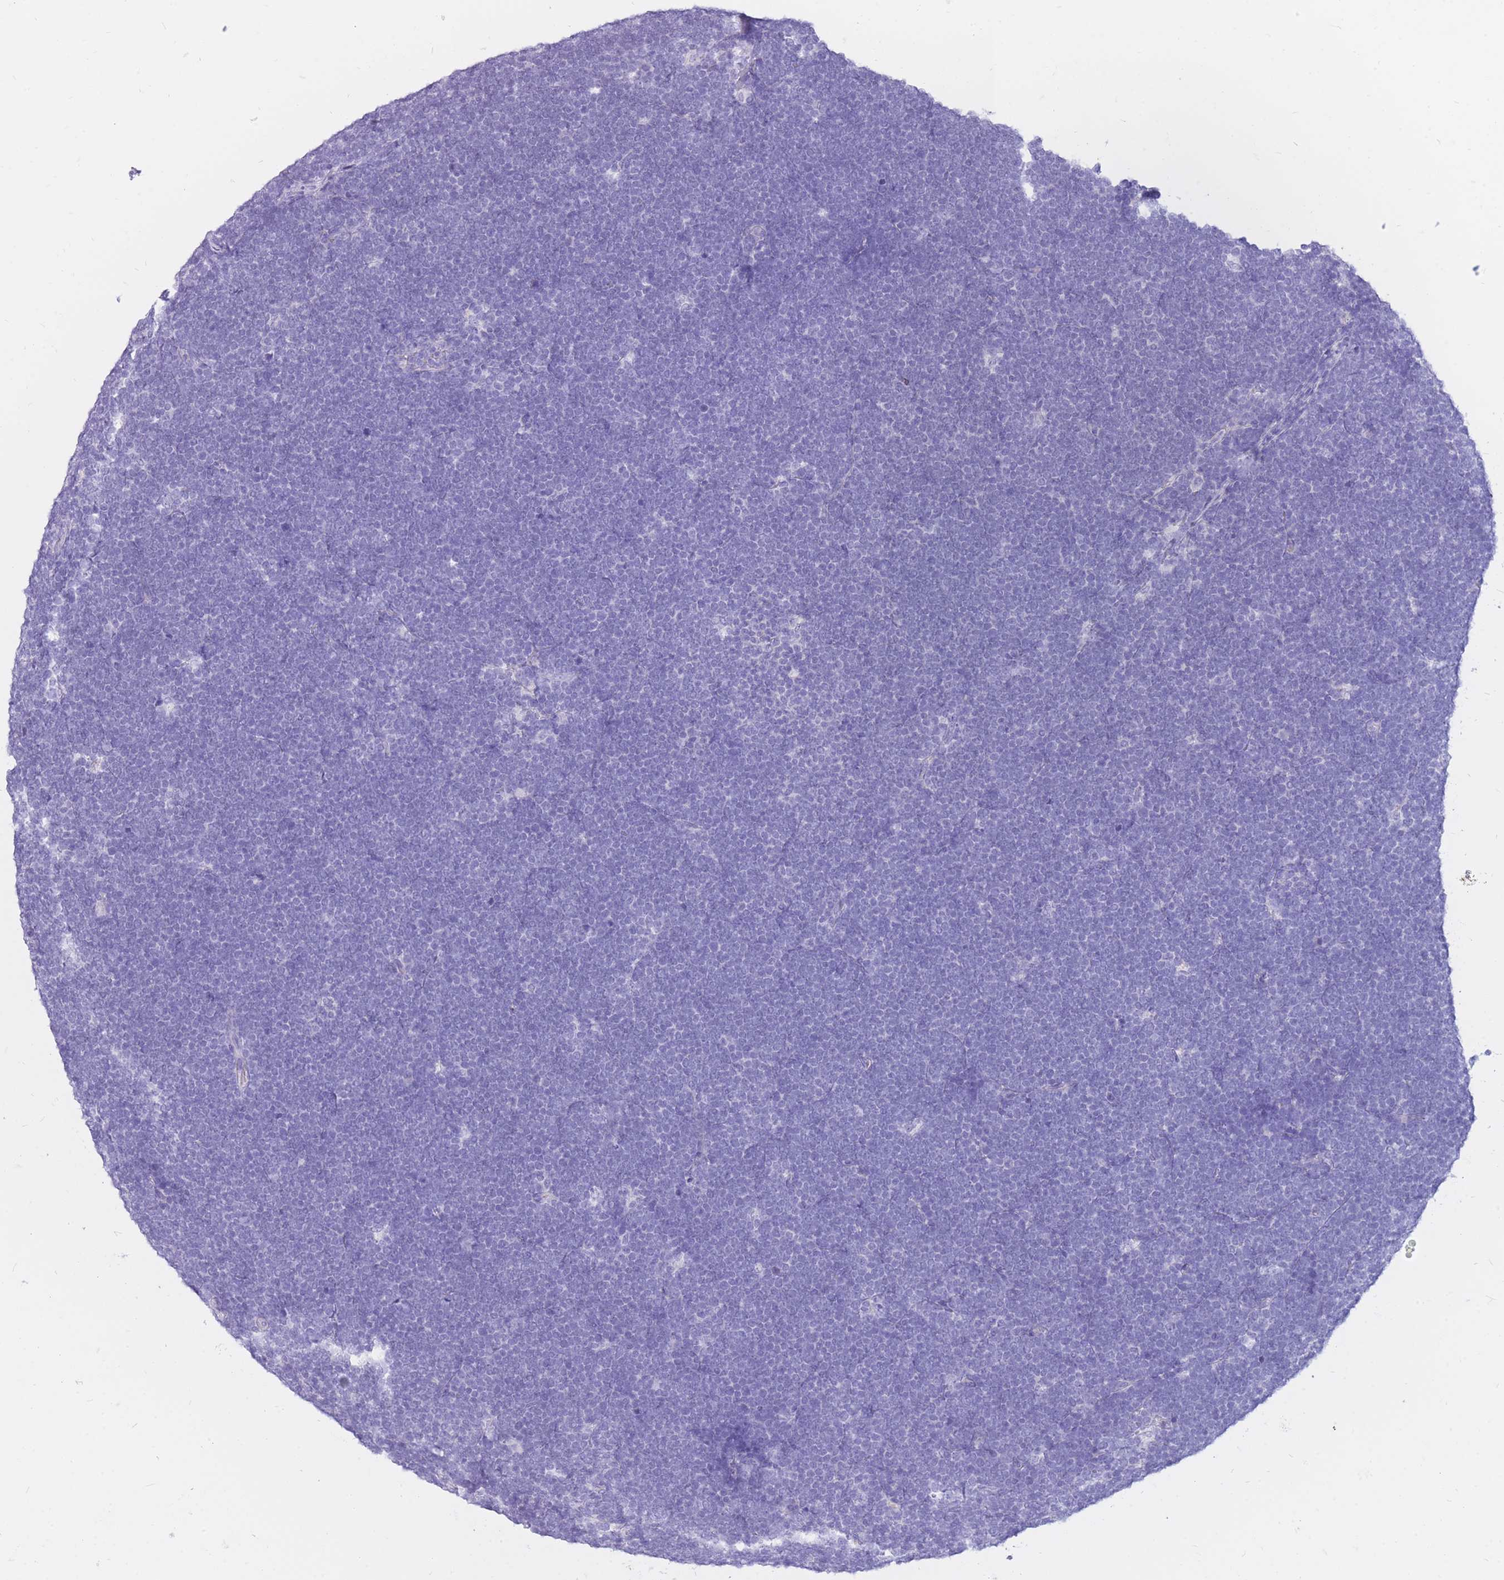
{"staining": {"intensity": "negative", "quantity": "none", "location": "none"}, "tissue": "lymphoma", "cell_type": "Tumor cells", "image_type": "cancer", "snomed": [{"axis": "morphology", "description": "Malignant lymphoma, non-Hodgkin's type, High grade"}, {"axis": "topography", "description": "Lymph node"}], "caption": "This is a photomicrograph of IHC staining of lymphoma, which shows no staining in tumor cells.", "gene": "CYP21A2", "patient": {"sex": "male", "age": 13}}